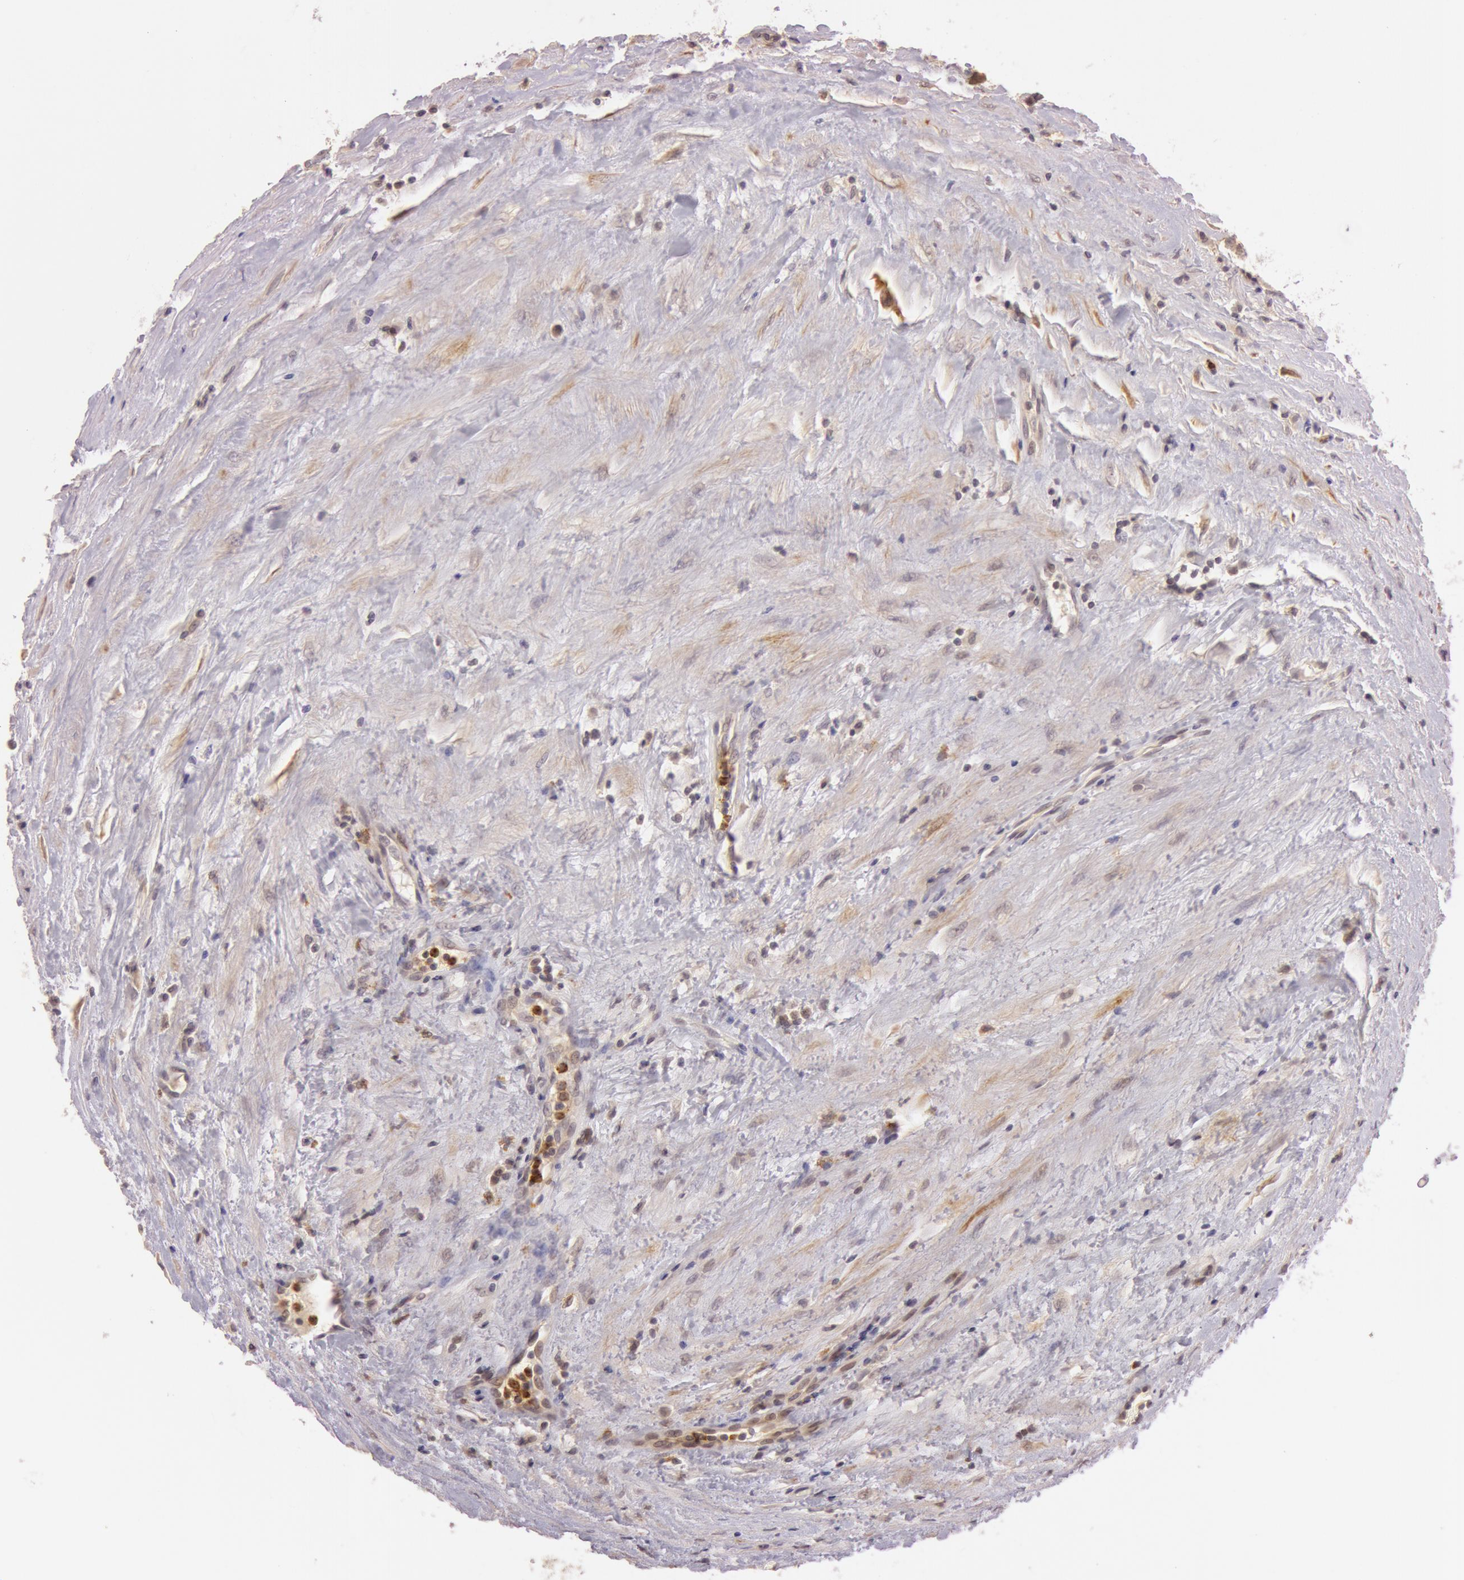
{"staining": {"intensity": "strong", "quantity": ">75%", "location": "cytoplasmic/membranous"}, "tissue": "testis cancer", "cell_type": "Tumor cells", "image_type": "cancer", "snomed": [{"axis": "morphology", "description": "Seminoma, NOS"}, {"axis": "topography", "description": "Testis"}], "caption": "Strong cytoplasmic/membranous expression for a protein is identified in about >75% of tumor cells of seminoma (testis) using immunohistochemistry (IHC).", "gene": "ATG2B", "patient": {"sex": "male", "age": 43}}